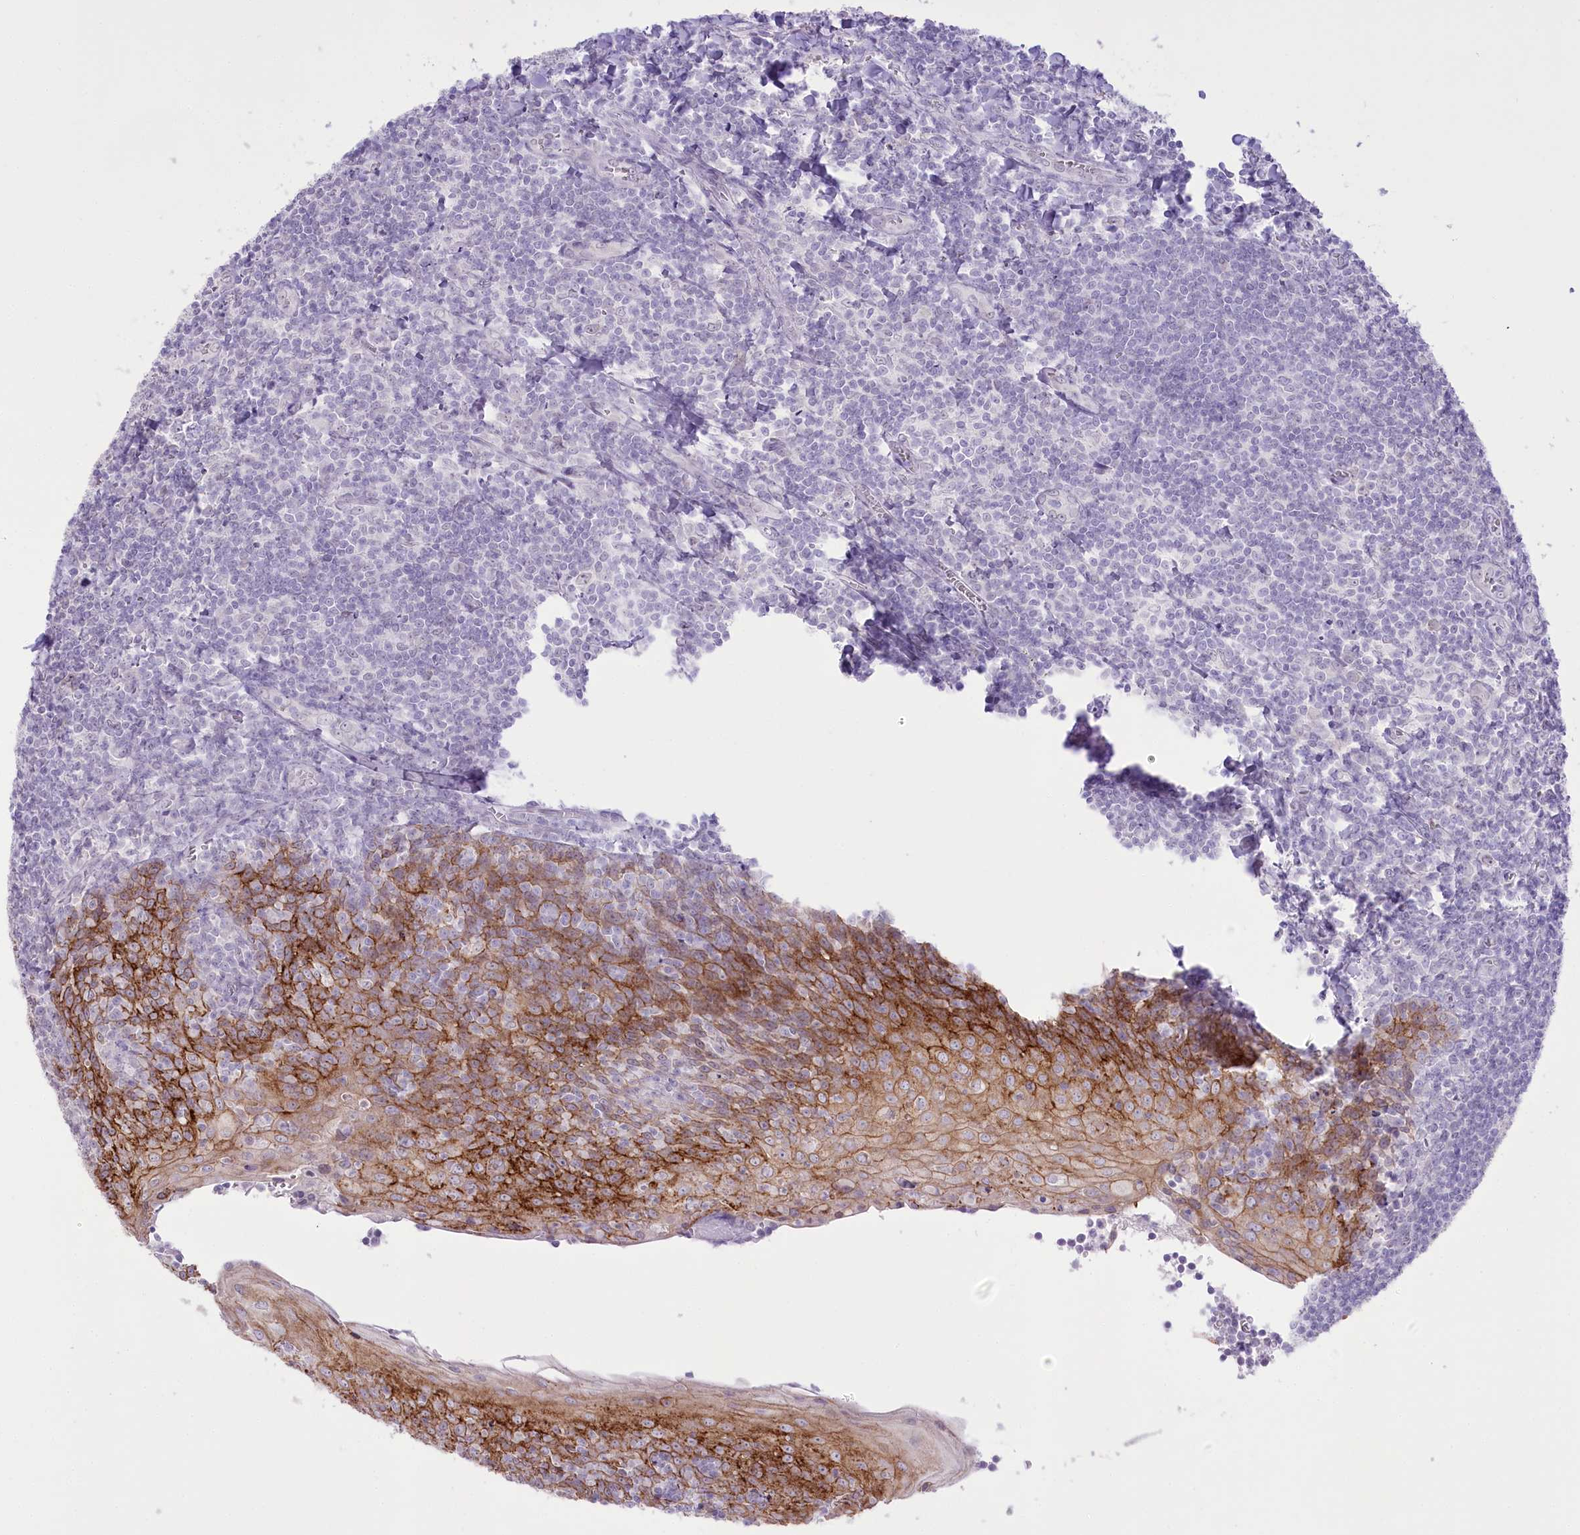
{"staining": {"intensity": "negative", "quantity": "none", "location": "none"}, "tissue": "tonsil", "cell_type": "Germinal center cells", "image_type": "normal", "snomed": [{"axis": "morphology", "description": "Normal tissue, NOS"}, {"axis": "topography", "description": "Tonsil"}], "caption": "Immunohistochemistry (IHC) of unremarkable human tonsil shows no expression in germinal center cells. (DAB (3,3'-diaminobenzidine) IHC with hematoxylin counter stain).", "gene": "SLC39A10", "patient": {"sex": "male", "age": 27}}